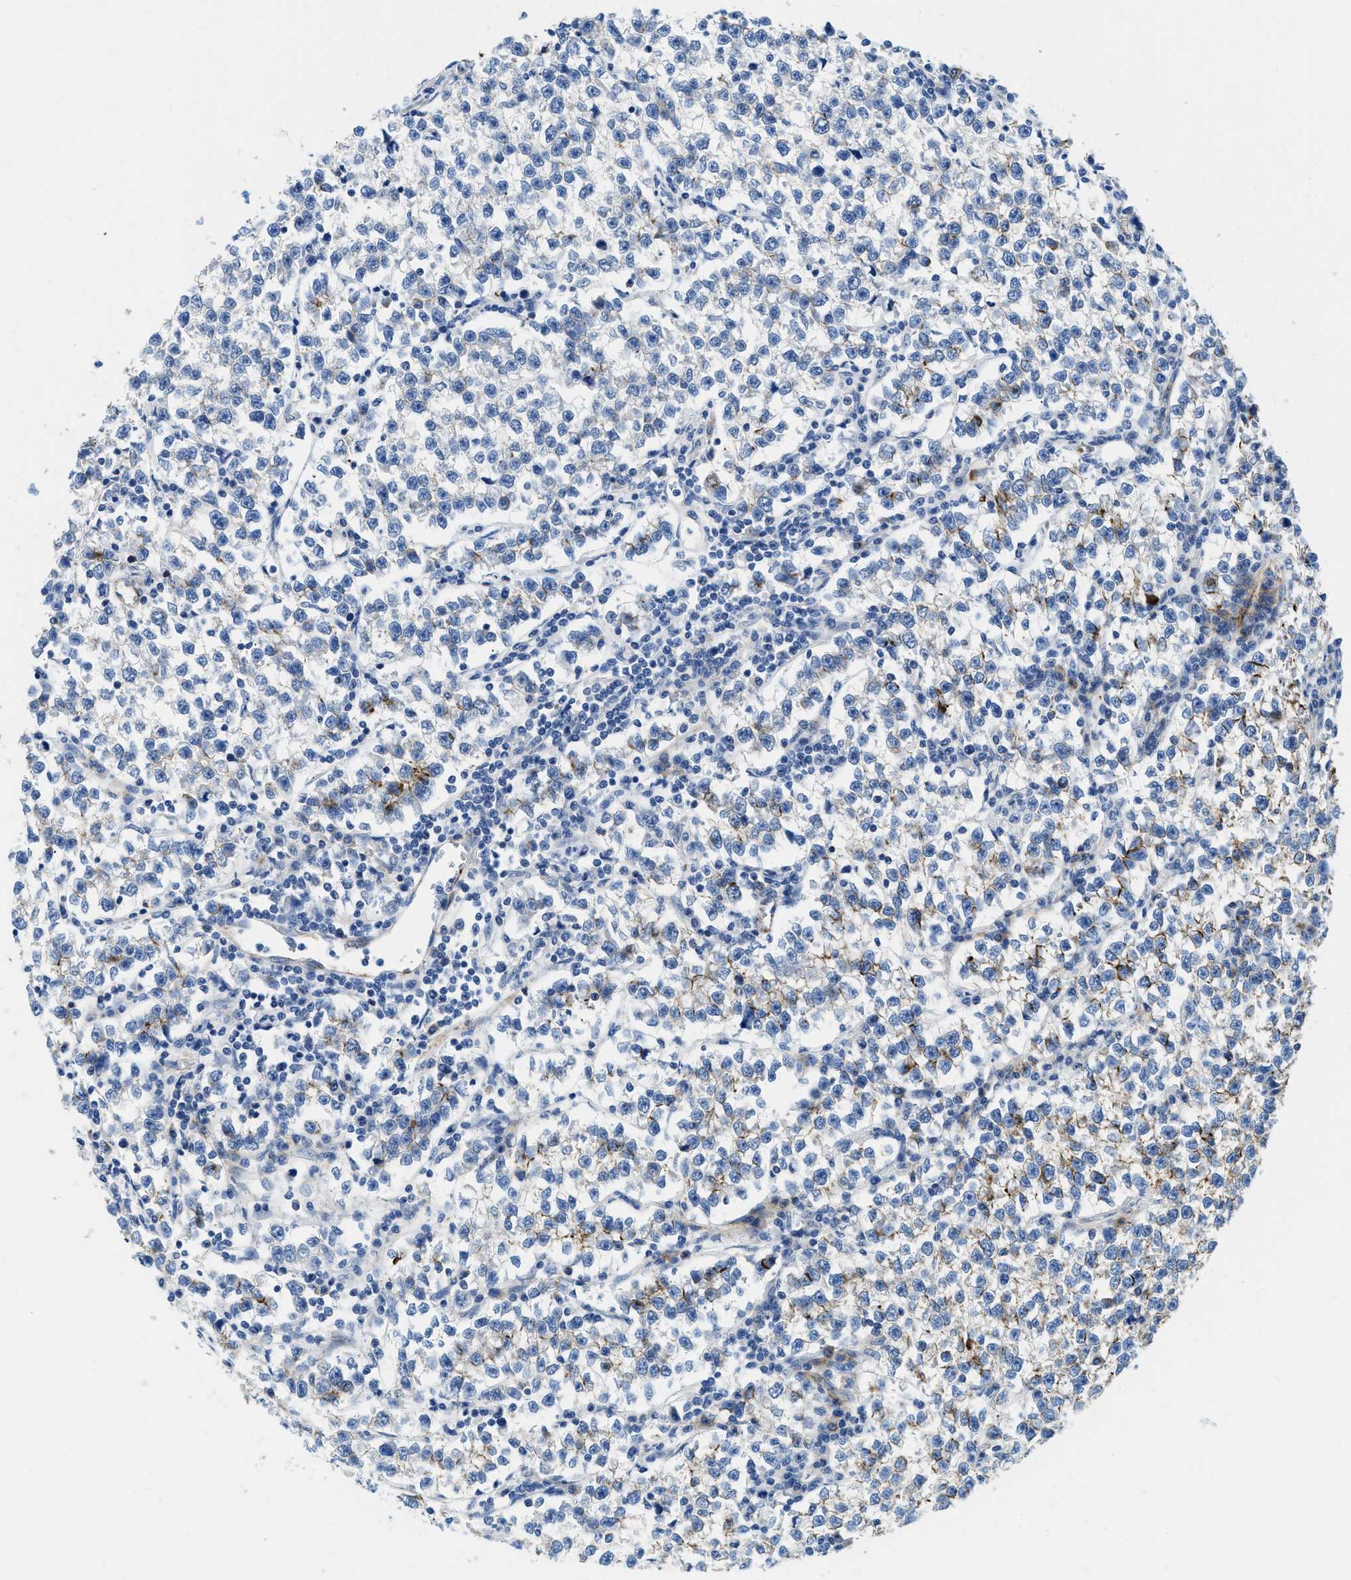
{"staining": {"intensity": "negative", "quantity": "none", "location": "none"}, "tissue": "testis cancer", "cell_type": "Tumor cells", "image_type": "cancer", "snomed": [{"axis": "morphology", "description": "Normal tissue, NOS"}, {"axis": "morphology", "description": "Seminoma, NOS"}, {"axis": "topography", "description": "Testis"}], "caption": "Tumor cells are negative for protein expression in human testis cancer (seminoma).", "gene": "CUTA", "patient": {"sex": "male", "age": 43}}